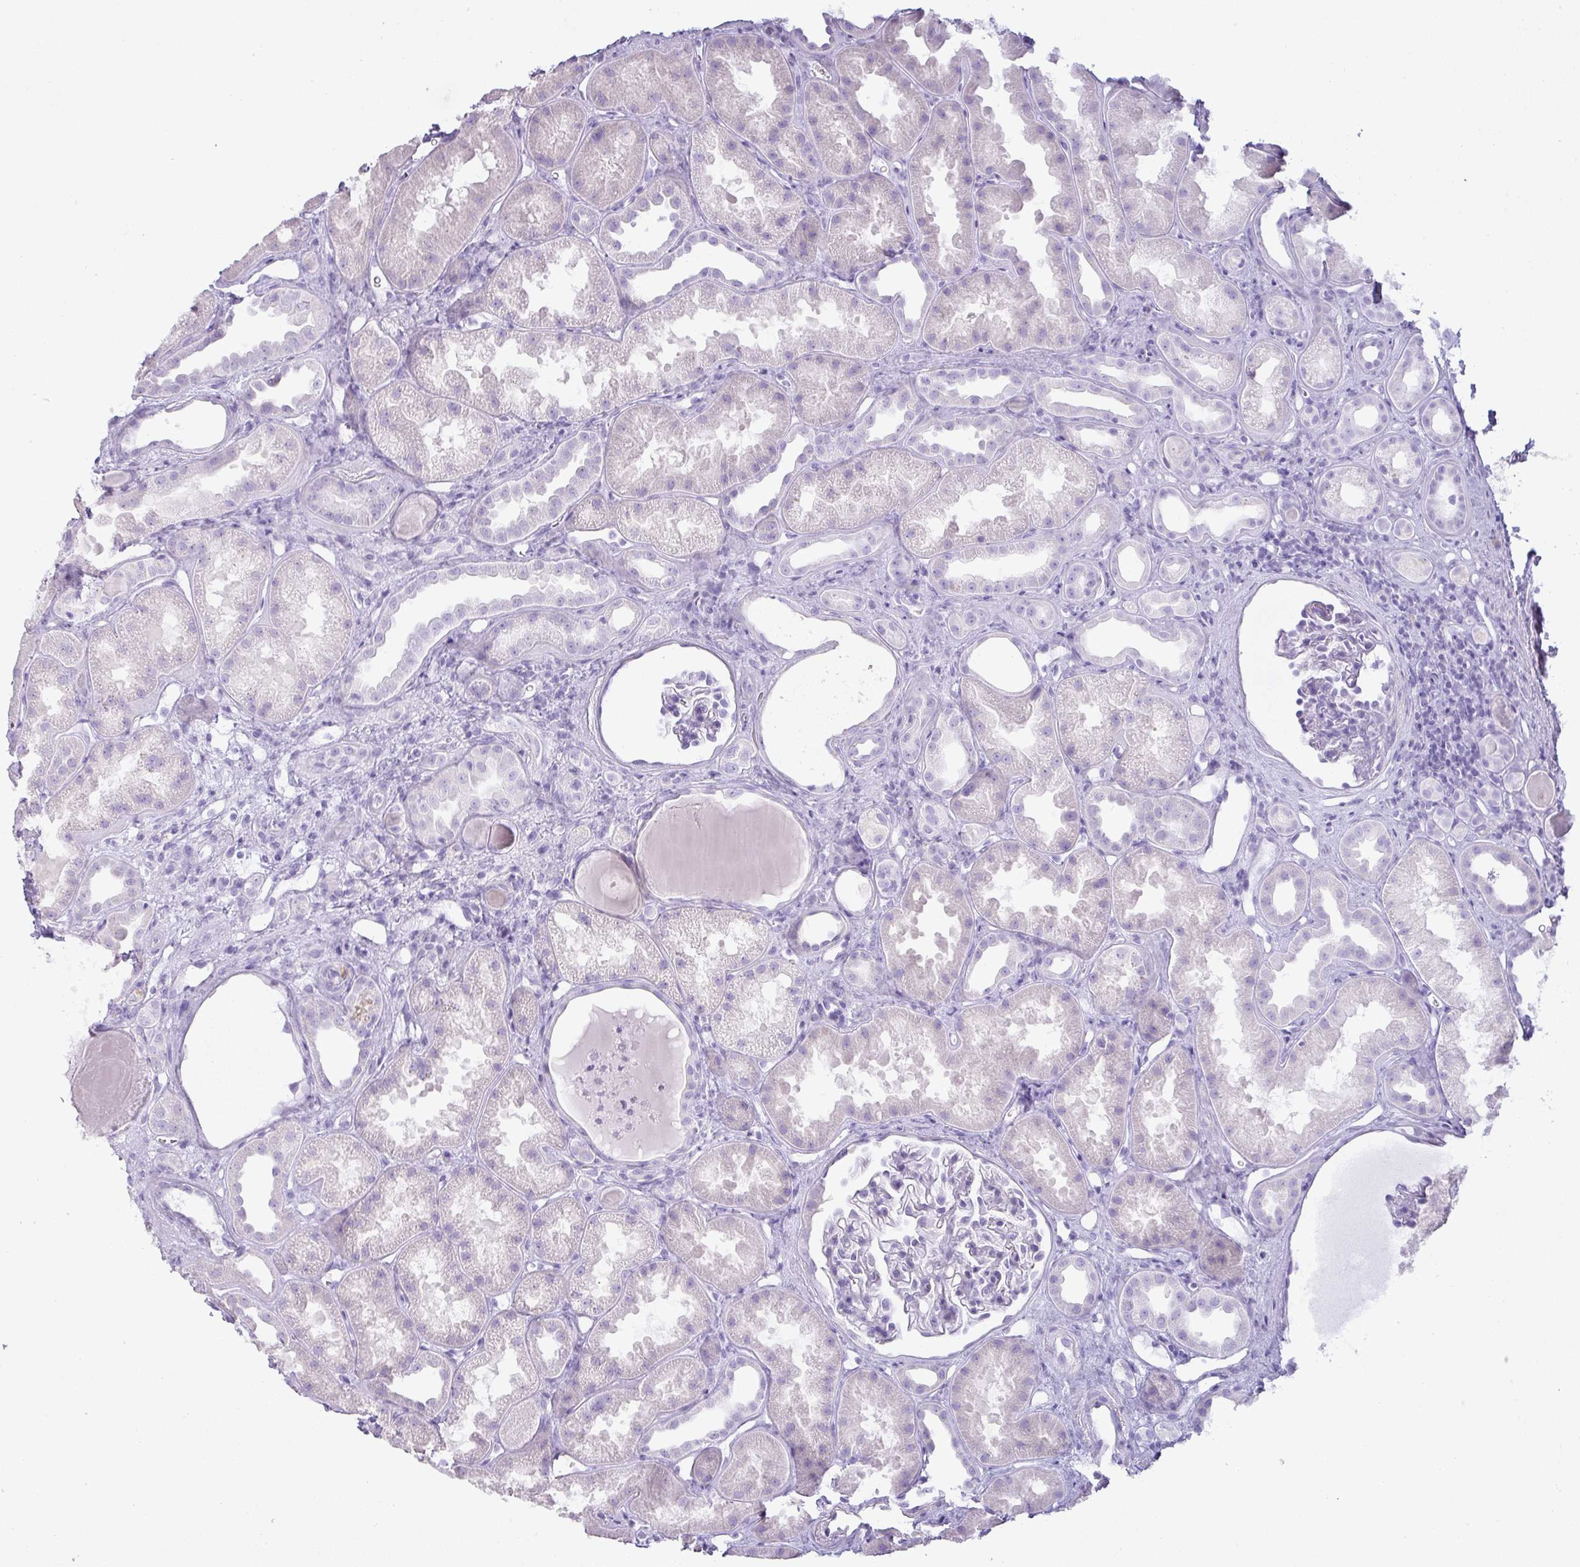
{"staining": {"intensity": "negative", "quantity": "none", "location": "none"}, "tissue": "kidney", "cell_type": "Cells in glomeruli", "image_type": "normal", "snomed": [{"axis": "morphology", "description": "Normal tissue, NOS"}, {"axis": "topography", "description": "Kidney"}], "caption": "IHC image of normal kidney: human kidney stained with DAB (3,3'-diaminobenzidine) exhibits no significant protein expression in cells in glomeruli.", "gene": "PGA3", "patient": {"sex": "male", "age": 61}}